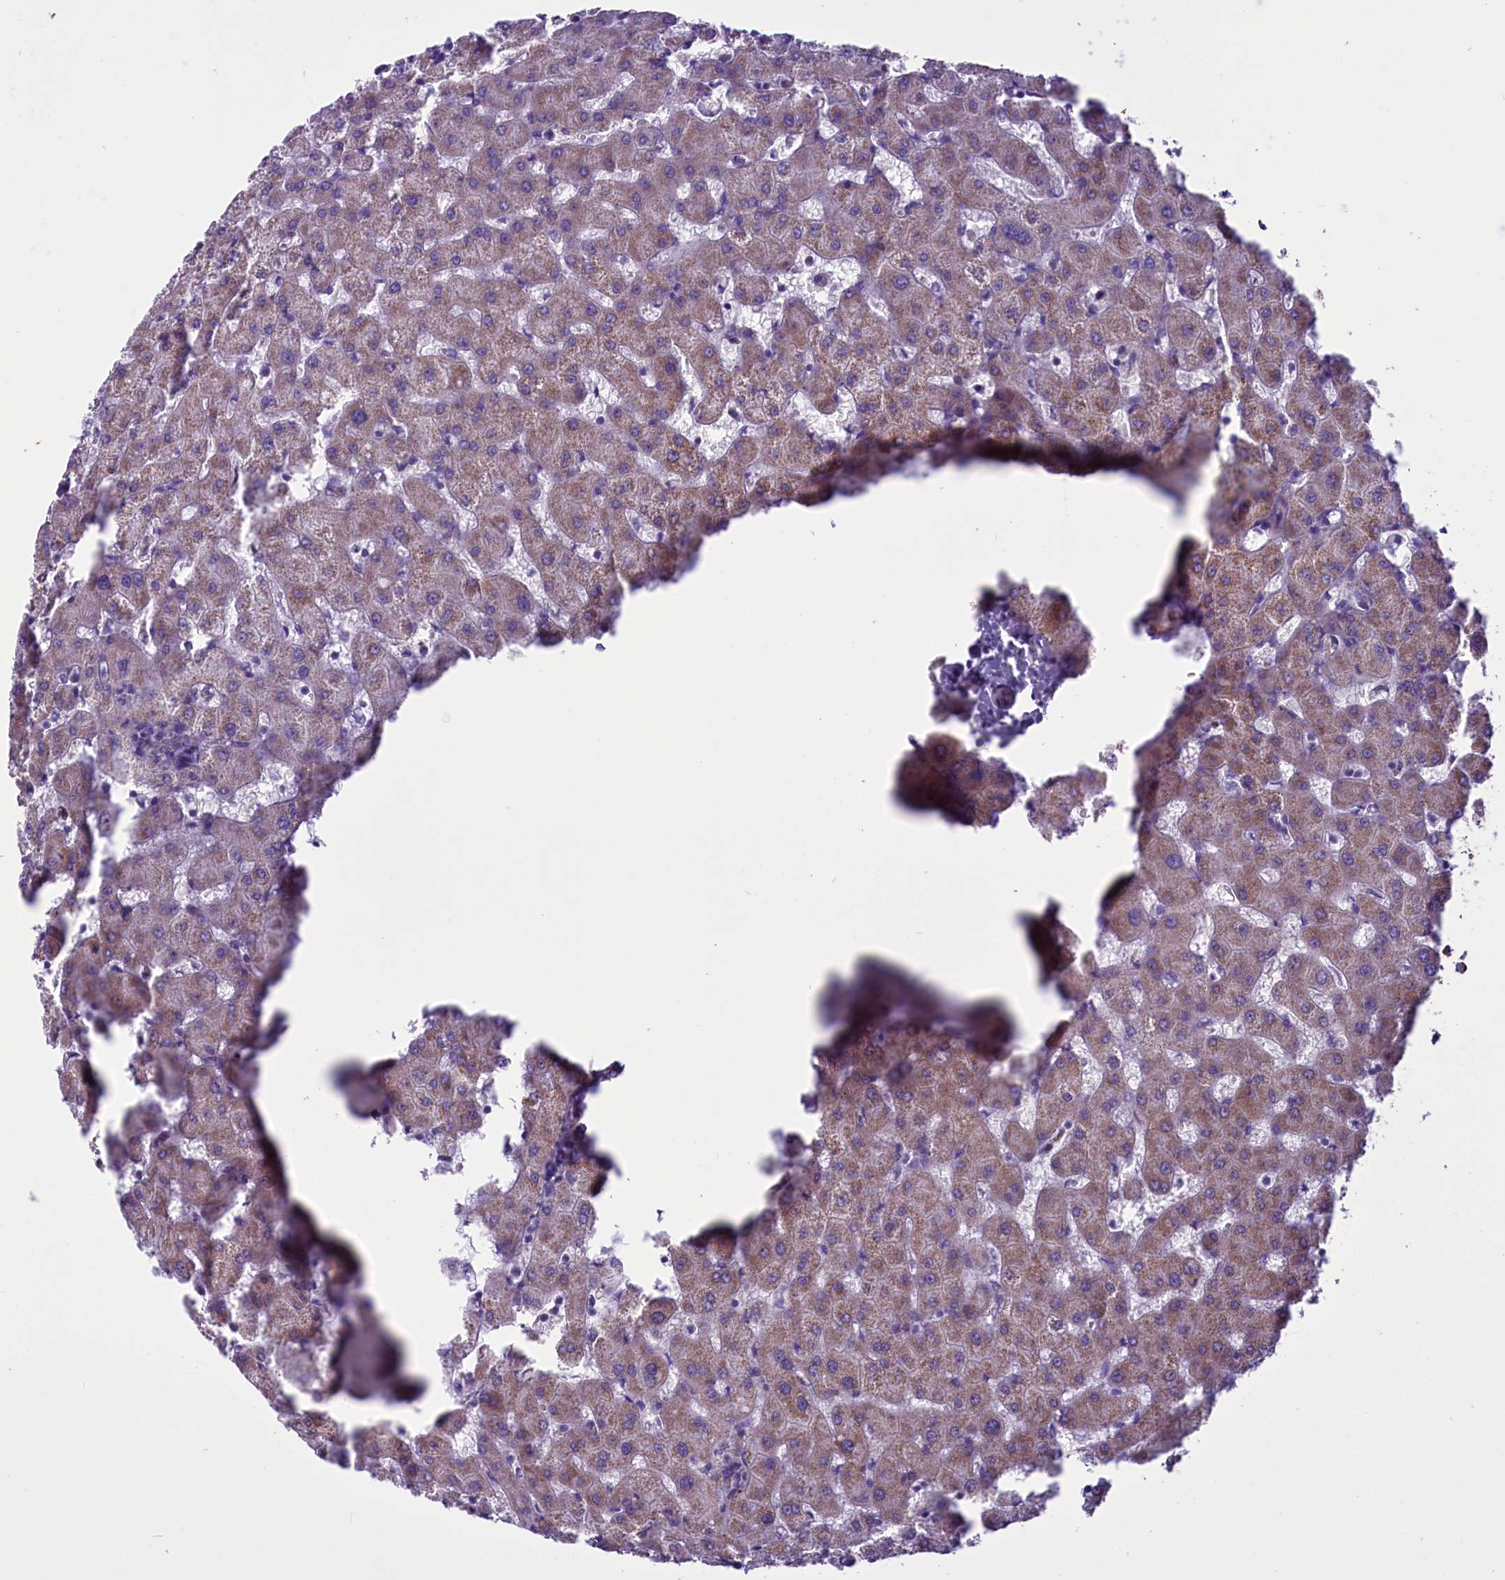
{"staining": {"intensity": "moderate", "quantity": "<25%", "location": "cytoplasmic/membranous"}, "tissue": "liver", "cell_type": "Cholangiocytes", "image_type": "normal", "snomed": [{"axis": "morphology", "description": "Normal tissue, NOS"}, {"axis": "topography", "description": "Liver"}], "caption": "A histopathology image of liver stained for a protein exhibits moderate cytoplasmic/membranous brown staining in cholangiocytes. (DAB (3,3'-diaminobenzidine) = brown stain, brightfield microscopy at high magnification).", "gene": "ICA1L", "patient": {"sex": "female", "age": 63}}